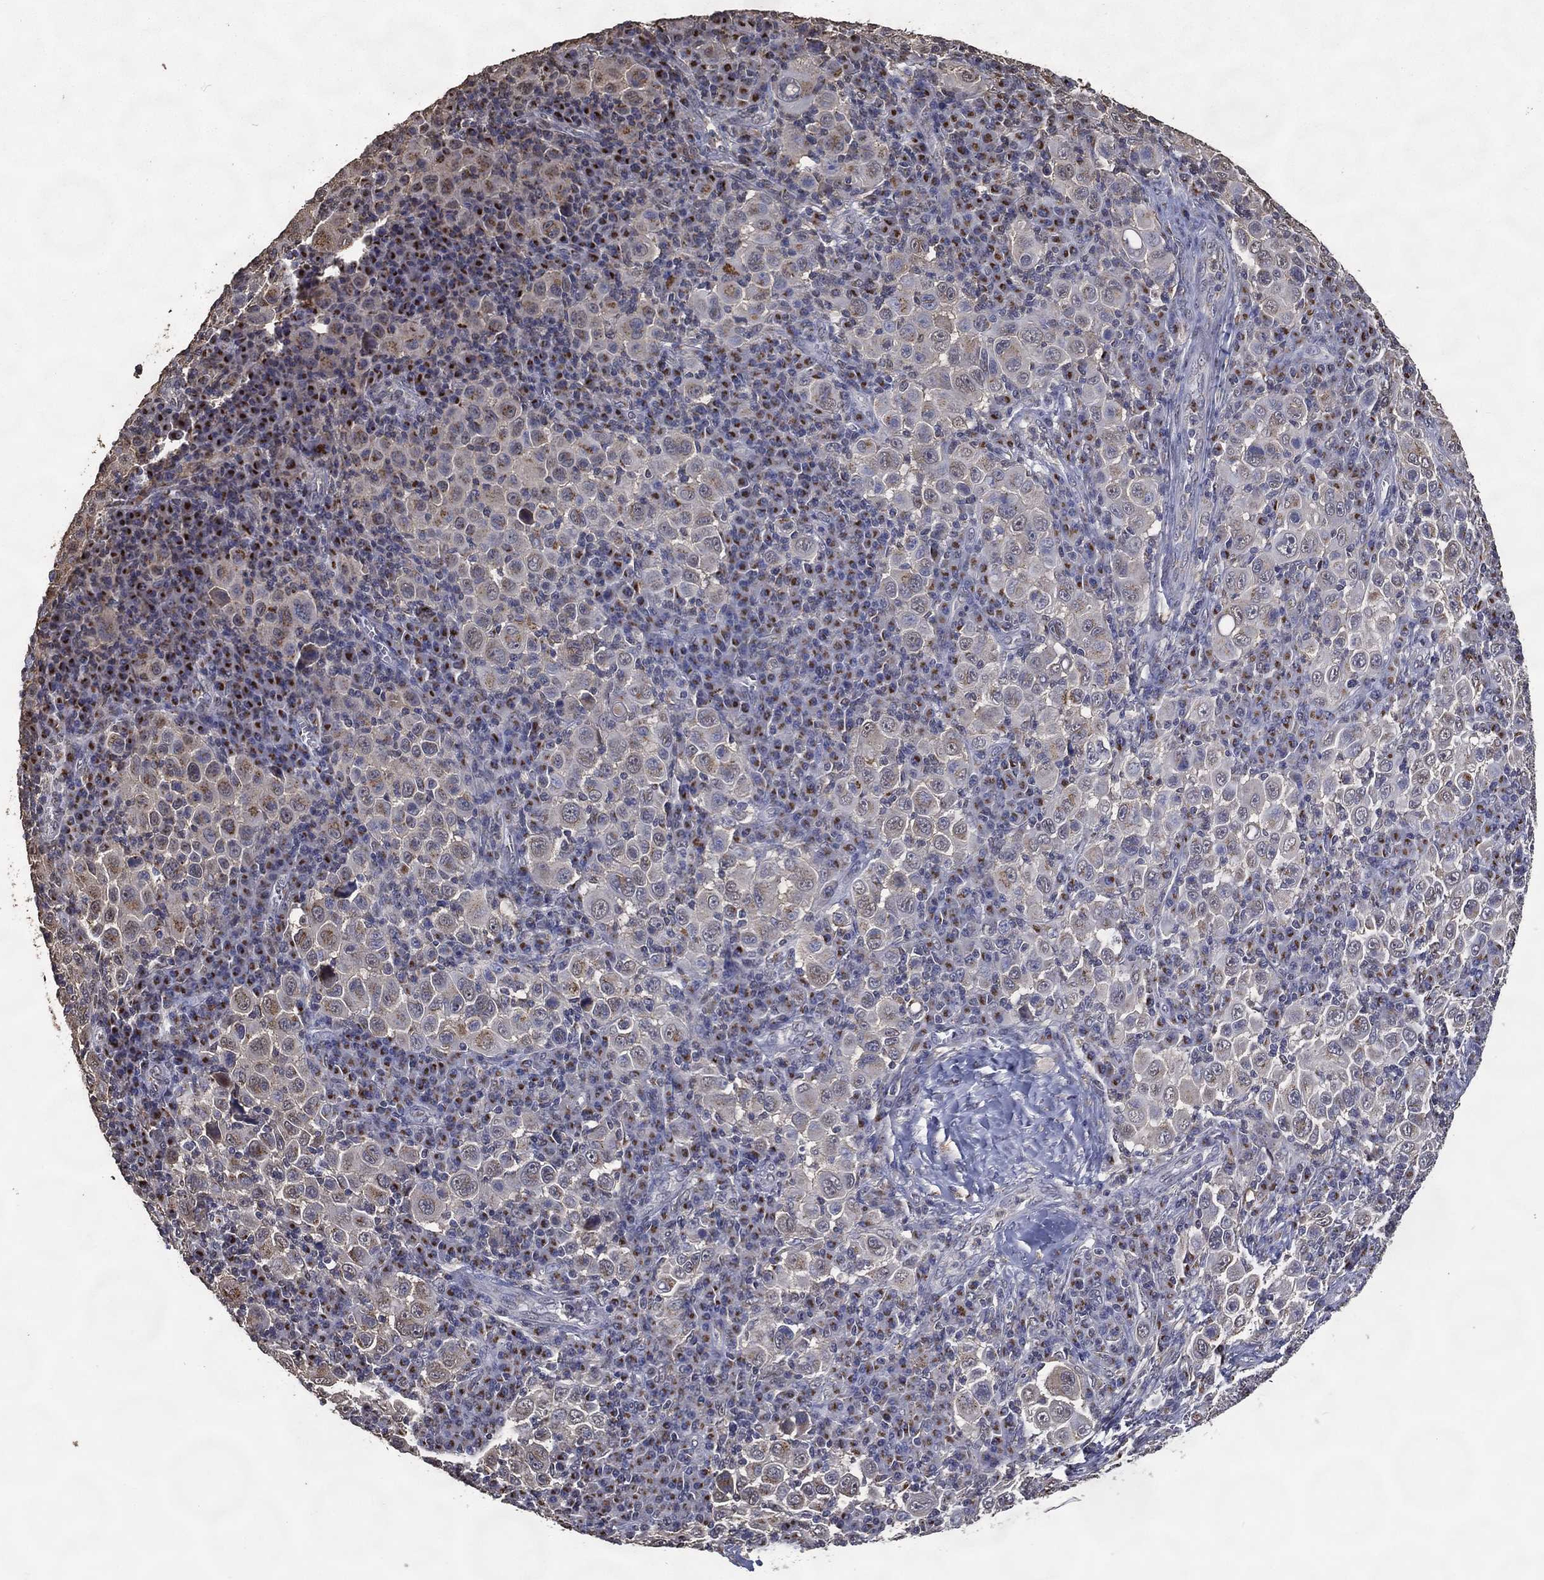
{"staining": {"intensity": "moderate", "quantity": "<25%", "location": "cytoplasmic/membranous"}, "tissue": "melanoma", "cell_type": "Tumor cells", "image_type": "cancer", "snomed": [{"axis": "morphology", "description": "Malignant melanoma, NOS"}, {"axis": "topography", "description": "Skin"}], "caption": "Moderate cytoplasmic/membranous protein positivity is seen in approximately <25% of tumor cells in malignant melanoma. (DAB (3,3'-diaminobenzidine) IHC, brown staining for protein, blue staining for nuclei).", "gene": "GPR183", "patient": {"sex": "female", "age": 57}}